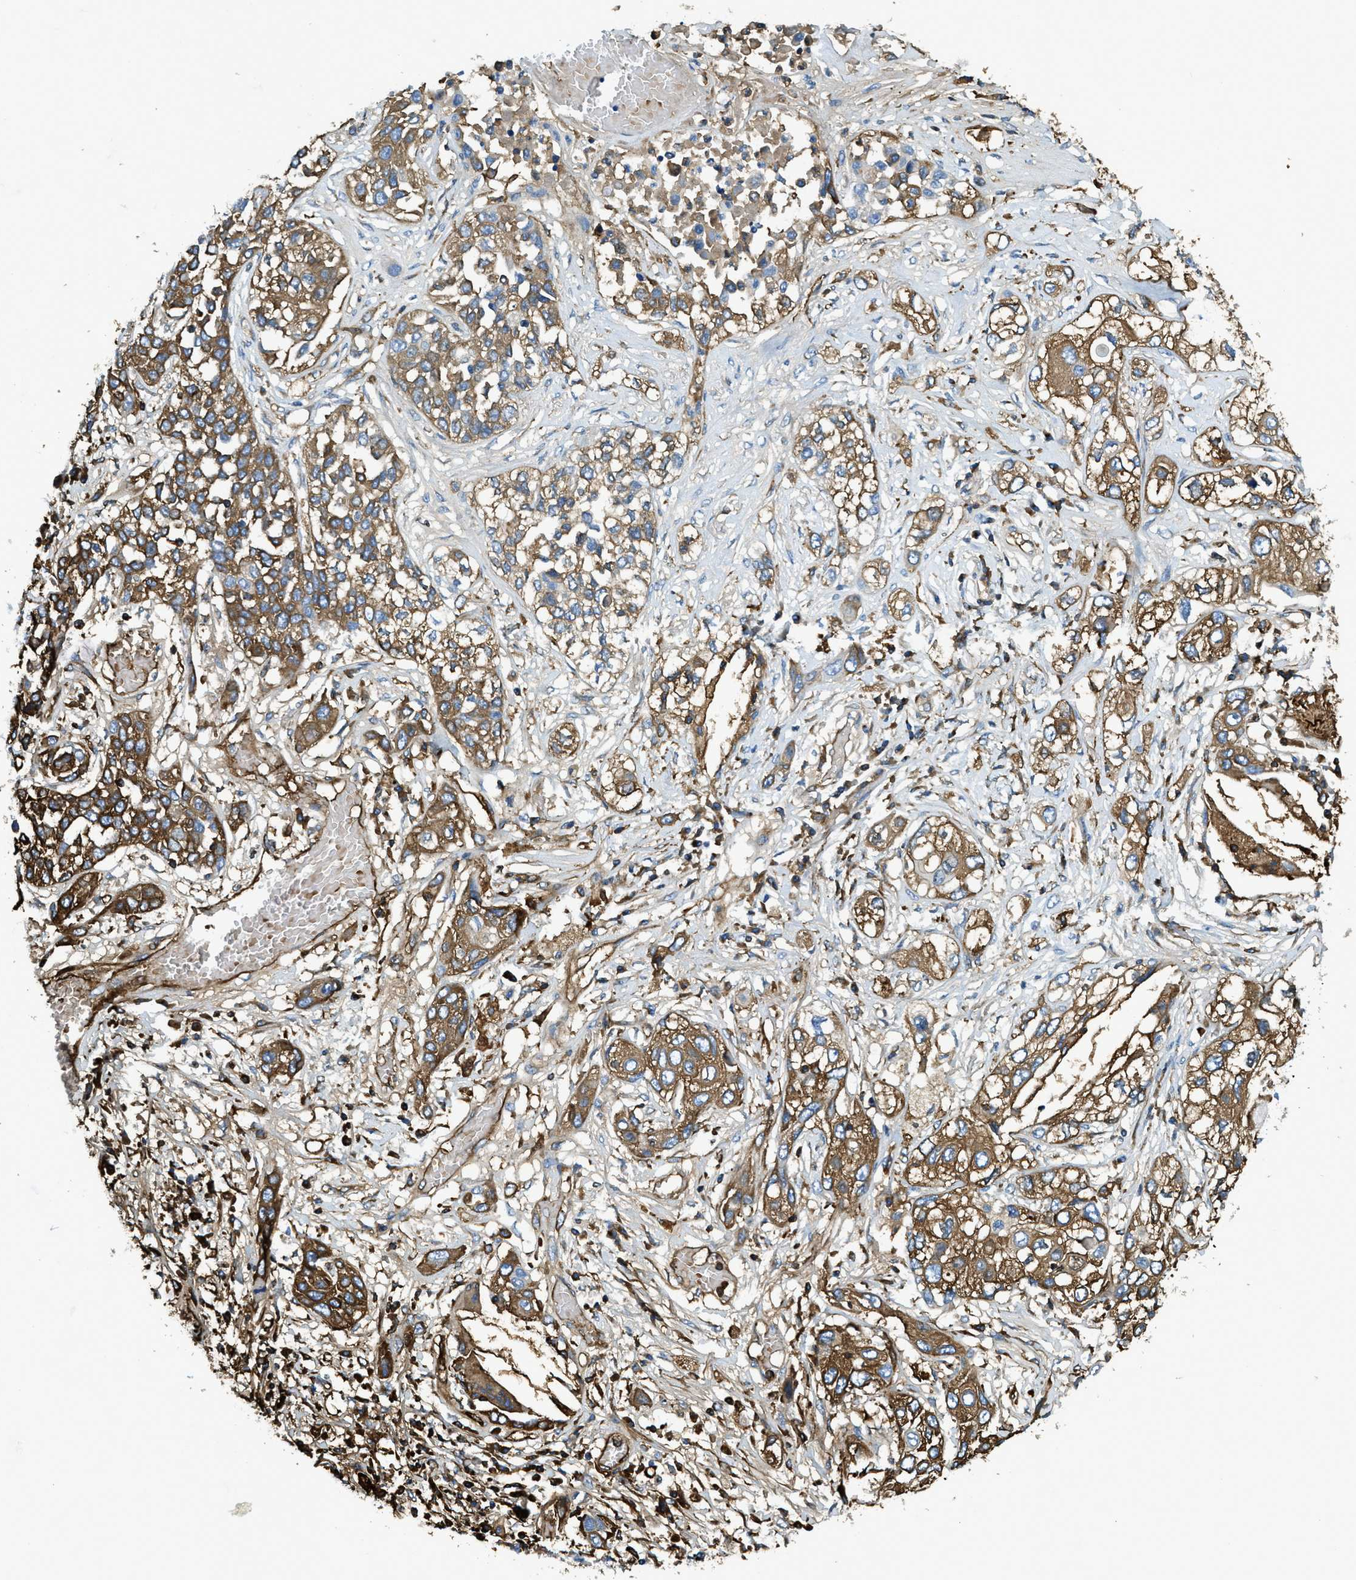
{"staining": {"intensity": "moderate", "quantity": ">75%", "location": "cytoplasmic/membranous"}, "tissue": "lung cancer", "cell_type": "Tumor cells", "image_type": "cancer", "snomed": [{"axis": "morphology", "description": "Squamous cell carcinoma, NOS"}, {"axis": "topography", "description": "Lung"}], "caption": "Immunohistochemistry (IHC) image of human squamous cell carcinoma (lung) stained for a protein (brown), which demonstrates medium levels of moderate cytoplasmic/membranous expression in approximately >75% of tumor cells.", "gene": "TRIM59", "patient": {"sex": "male", "age": 71}}